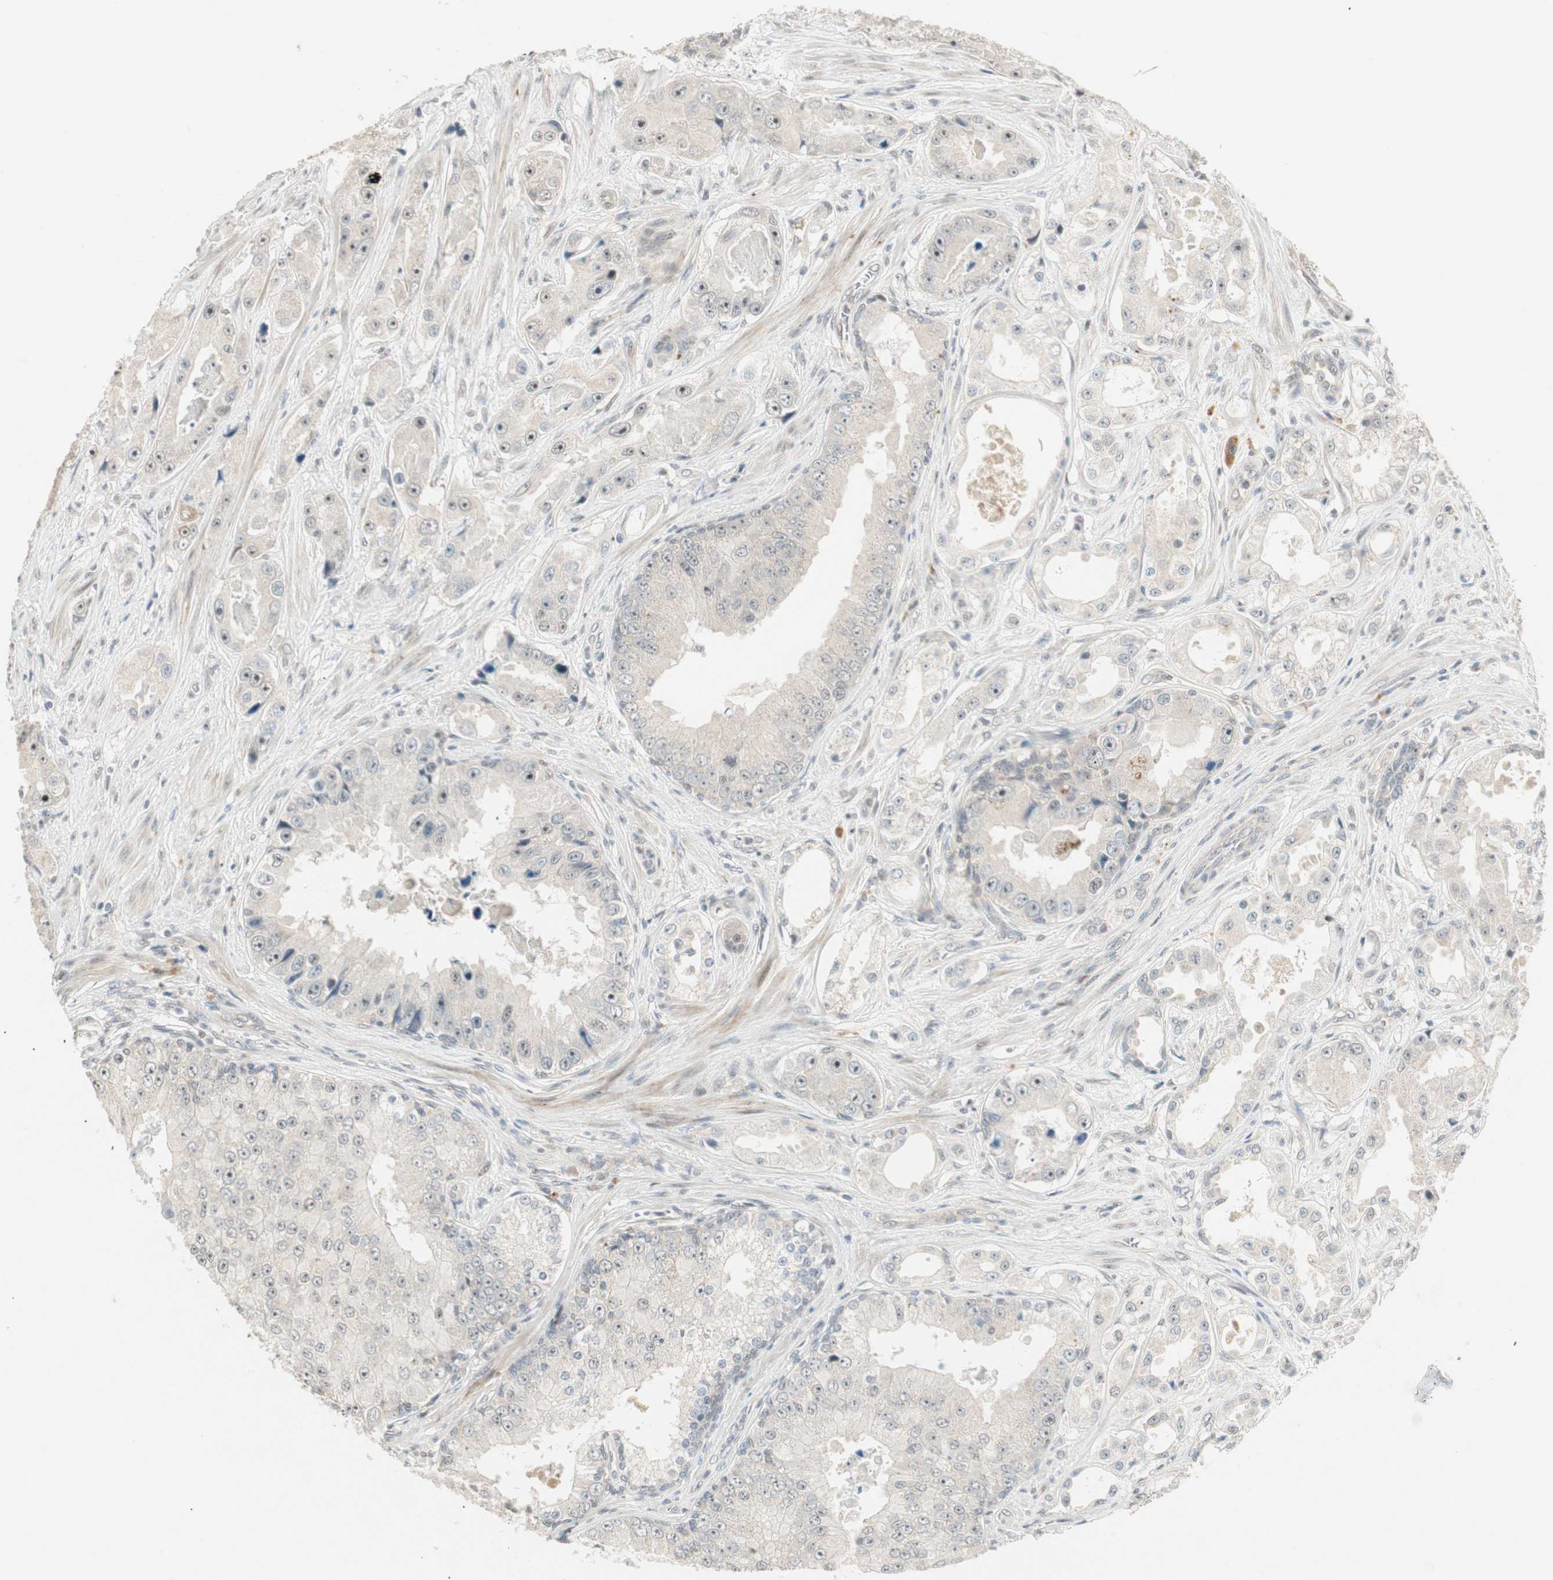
{"staining": {"intensity": "negative", "quantity": "none", "location": "none"}, "tissue": "prostate cancer", "cell_type": "Tumor cells", "image_type": "cancer", "snomed": [{"axis": "morphology", "description": "Adenocarcinoma, High grade"}, {"axis": "topography", "description": "Prostate"}], "caption": "Prostate high-grade adenocarcinoma was stained to show a protein in brown. There is no significant expression in tumor cells. (Stains: DAB immunohistochemistry (IHC) with hematoxylin counter stain, Microscopy: brightfield microscopy at high magnification).", "gene": "ACSL5", "patient": {"sex": "male", "age": 73}}